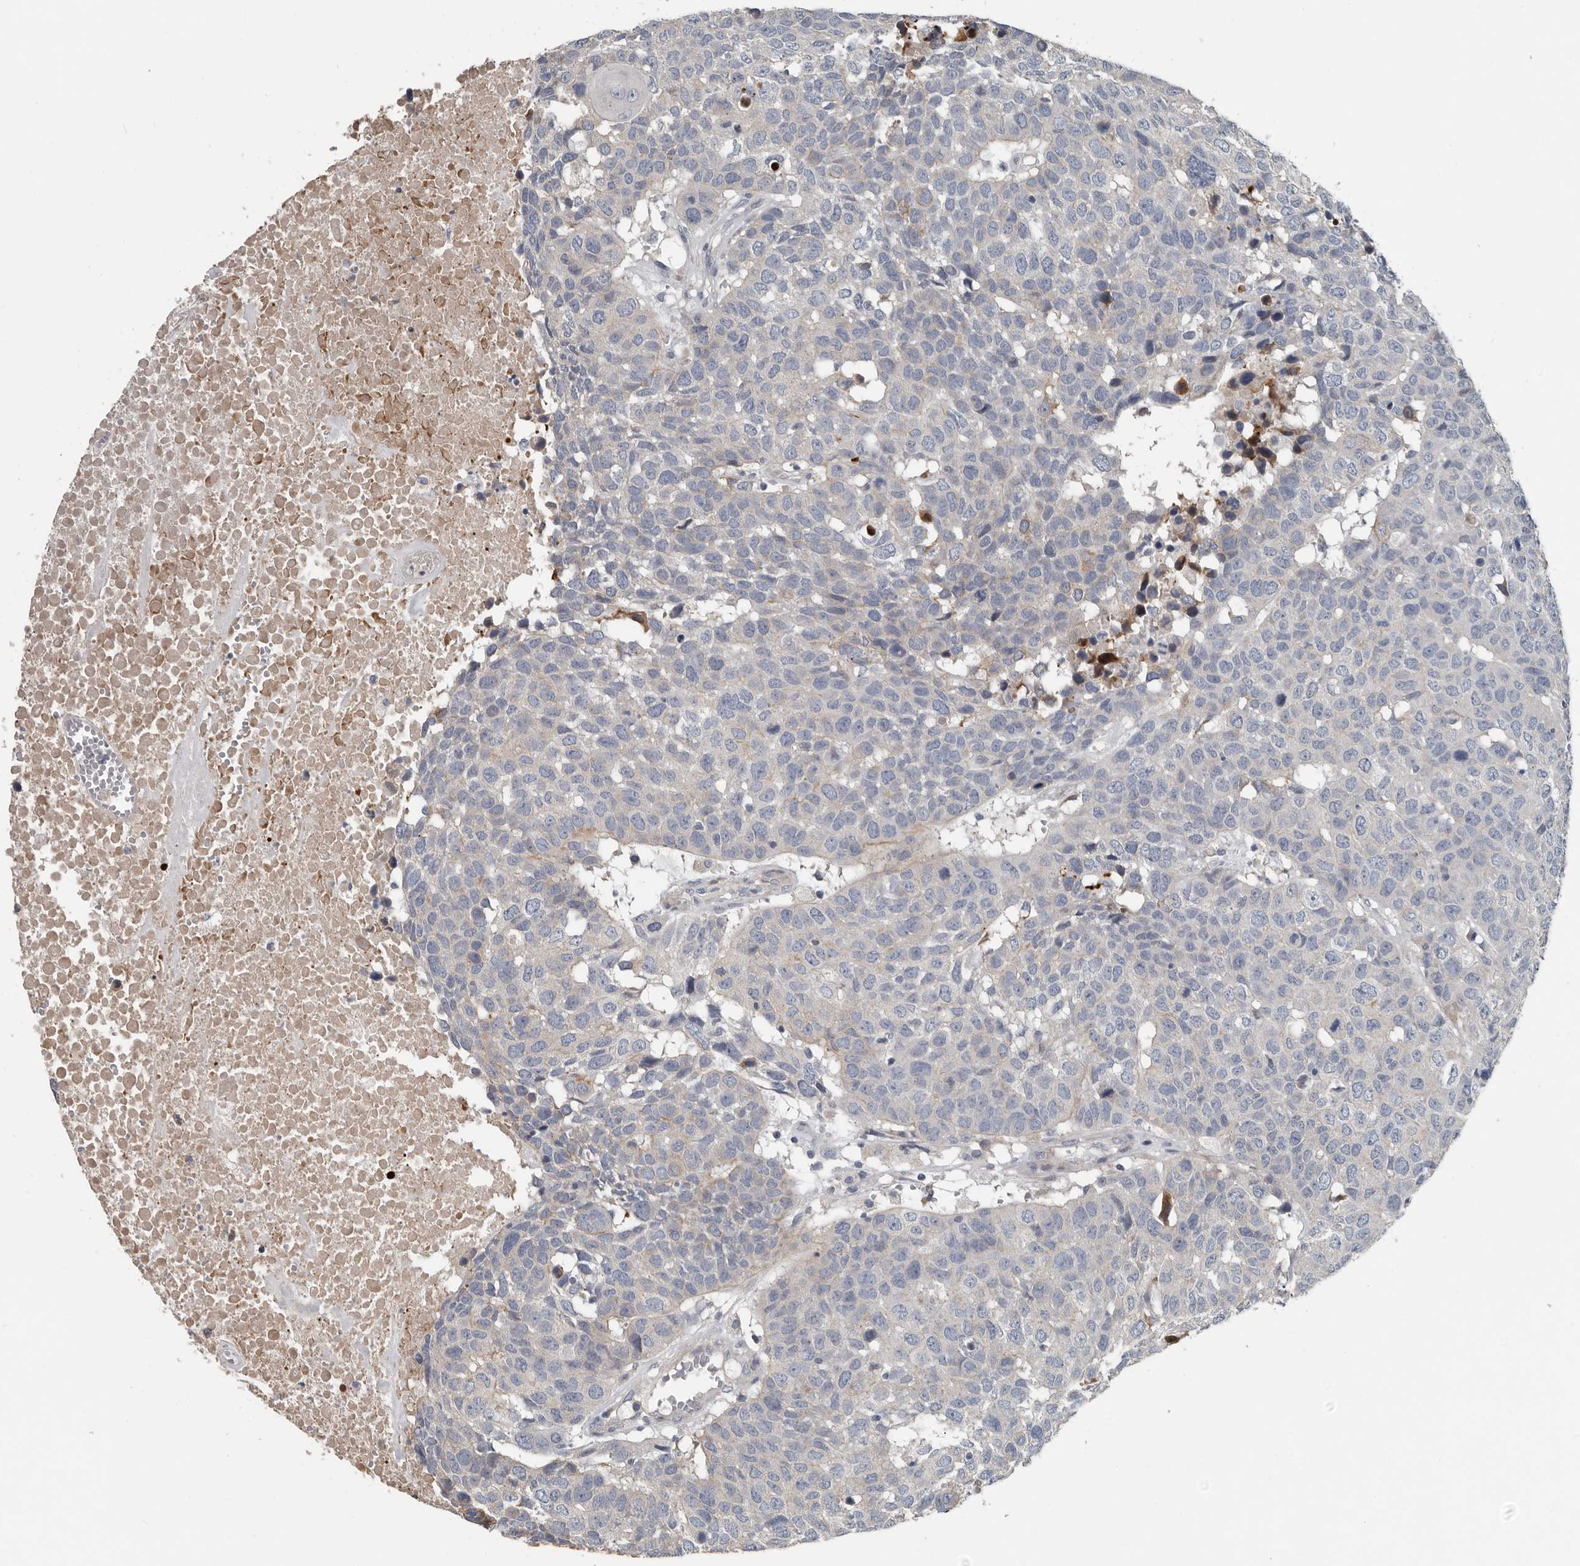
{"staining": {"intensity": "negative", "quantity": "none", "location": "none"}, "tissue": "head and neck cancer", "cell_type": "Tumor cells", "image_type": "cancer", "snomed": [{"axis": "morphology", "description": "Squamous cell carcinoma, NOS"}, {"axis": "topography", "description": "Head-Neck"}], "caption": "This is a histopathology image of immunohistochemistry staining of head and neck cancer (squamous cell carcinoma), which shows no staining in tumor cells. Brightfield microscopy of immunohistochemistry stained with DAB (brown) and hematoxylin (blue), captured at high magnification.", "gene": "DPY19L4", "patient": {"sex": "male", "age": 66}}